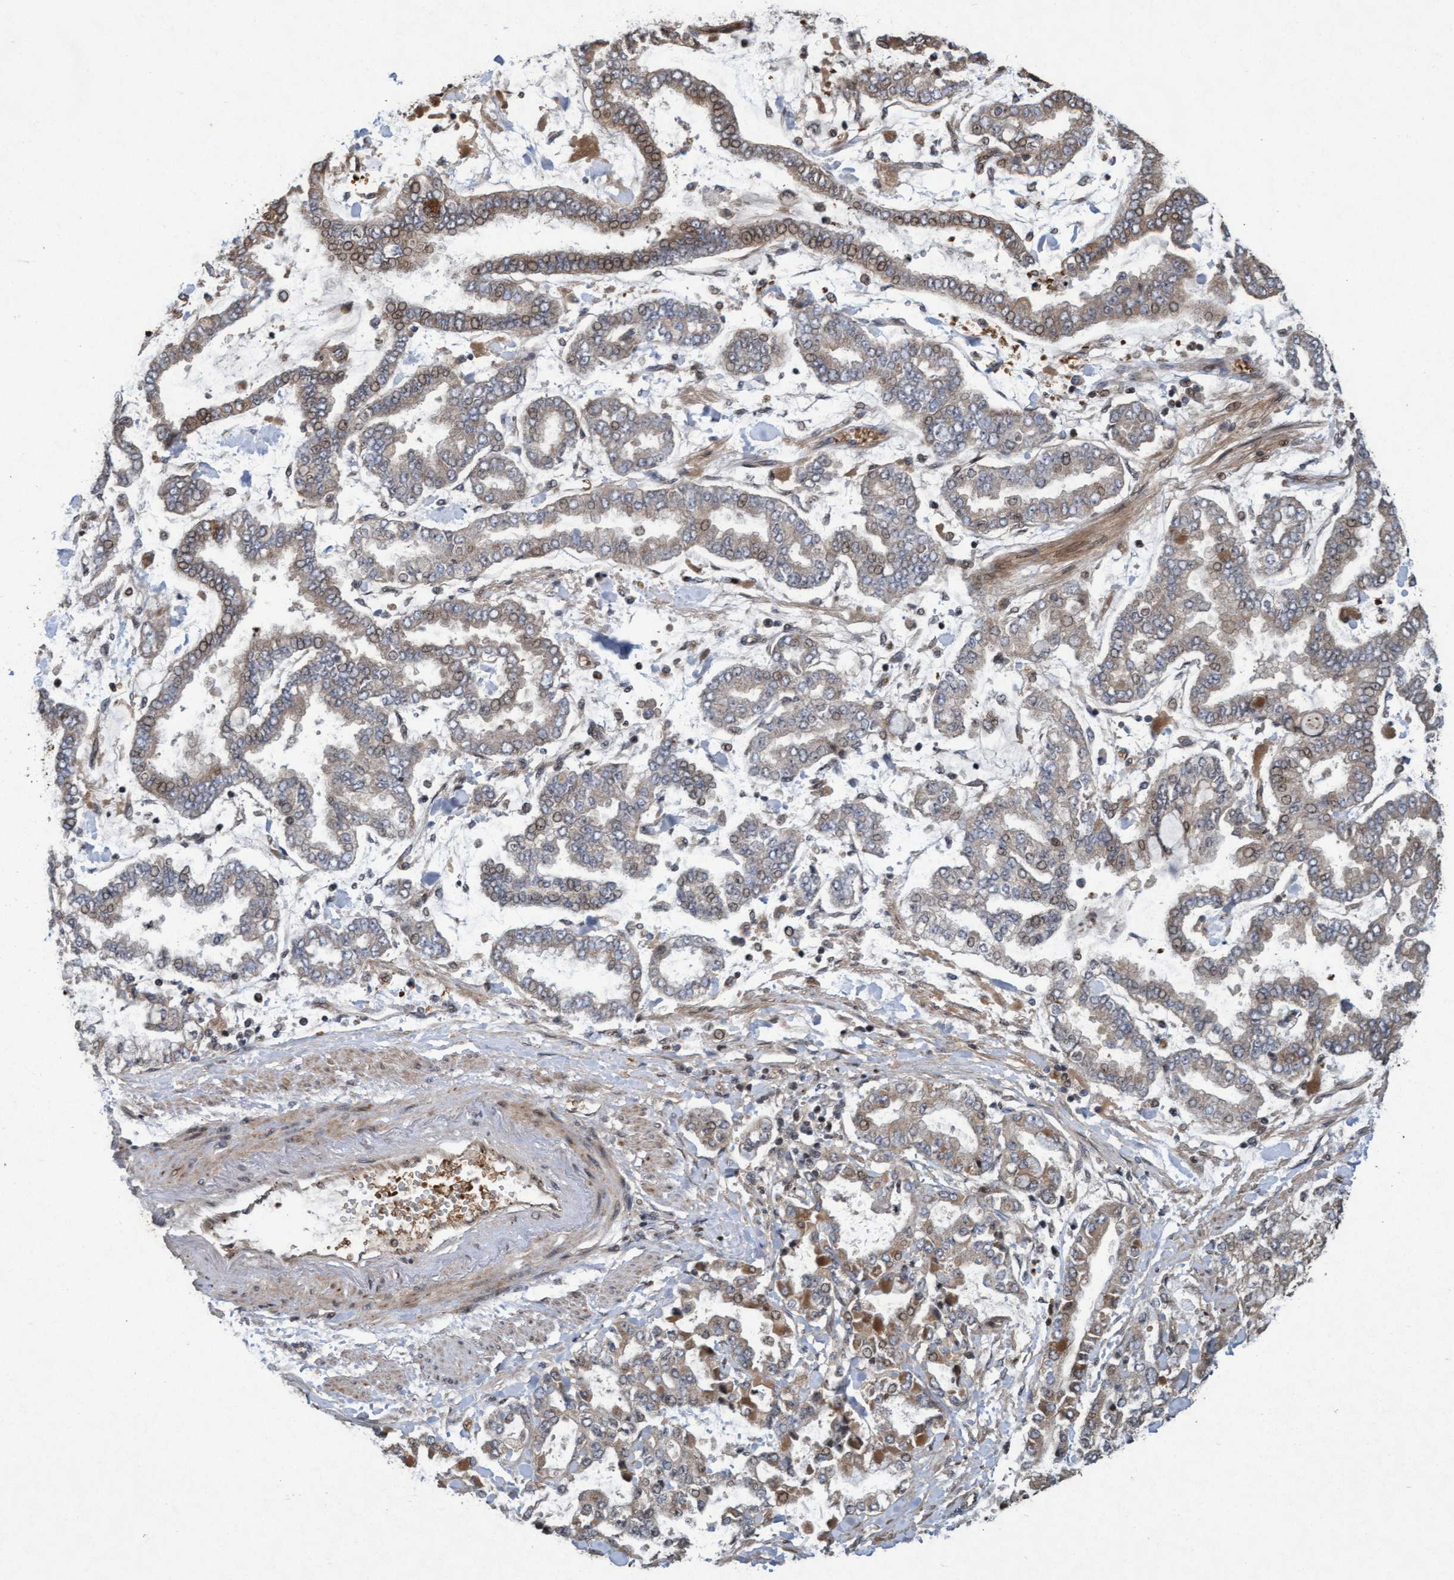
{"staining": {"intensity": "weak", "quantity": "25%-75%", "location": "cytoplasmic/membranous,nuclear"}, "tissue": "stomach cancer", "cell_type": "Tumor cells", "image_type": "cancer", "snomed": [{"axis": "morphology", "description": "Normal tissue, NOS"}, {"axis": "morphology", "description": "Adenocarcinoma, NOS"}, {"axis": "topography", "description": "Stomach, upper"}, {"axis": "topography", "description": "Stomach"}], "caption": "Tumor cells demonstrate weak cytoplasmic/membranous and nuclear staining in approximately 25%-75% of cells in stomach cancer.", "gene": "KCNC2", "patient": {"sex": "male", "age": 76}}